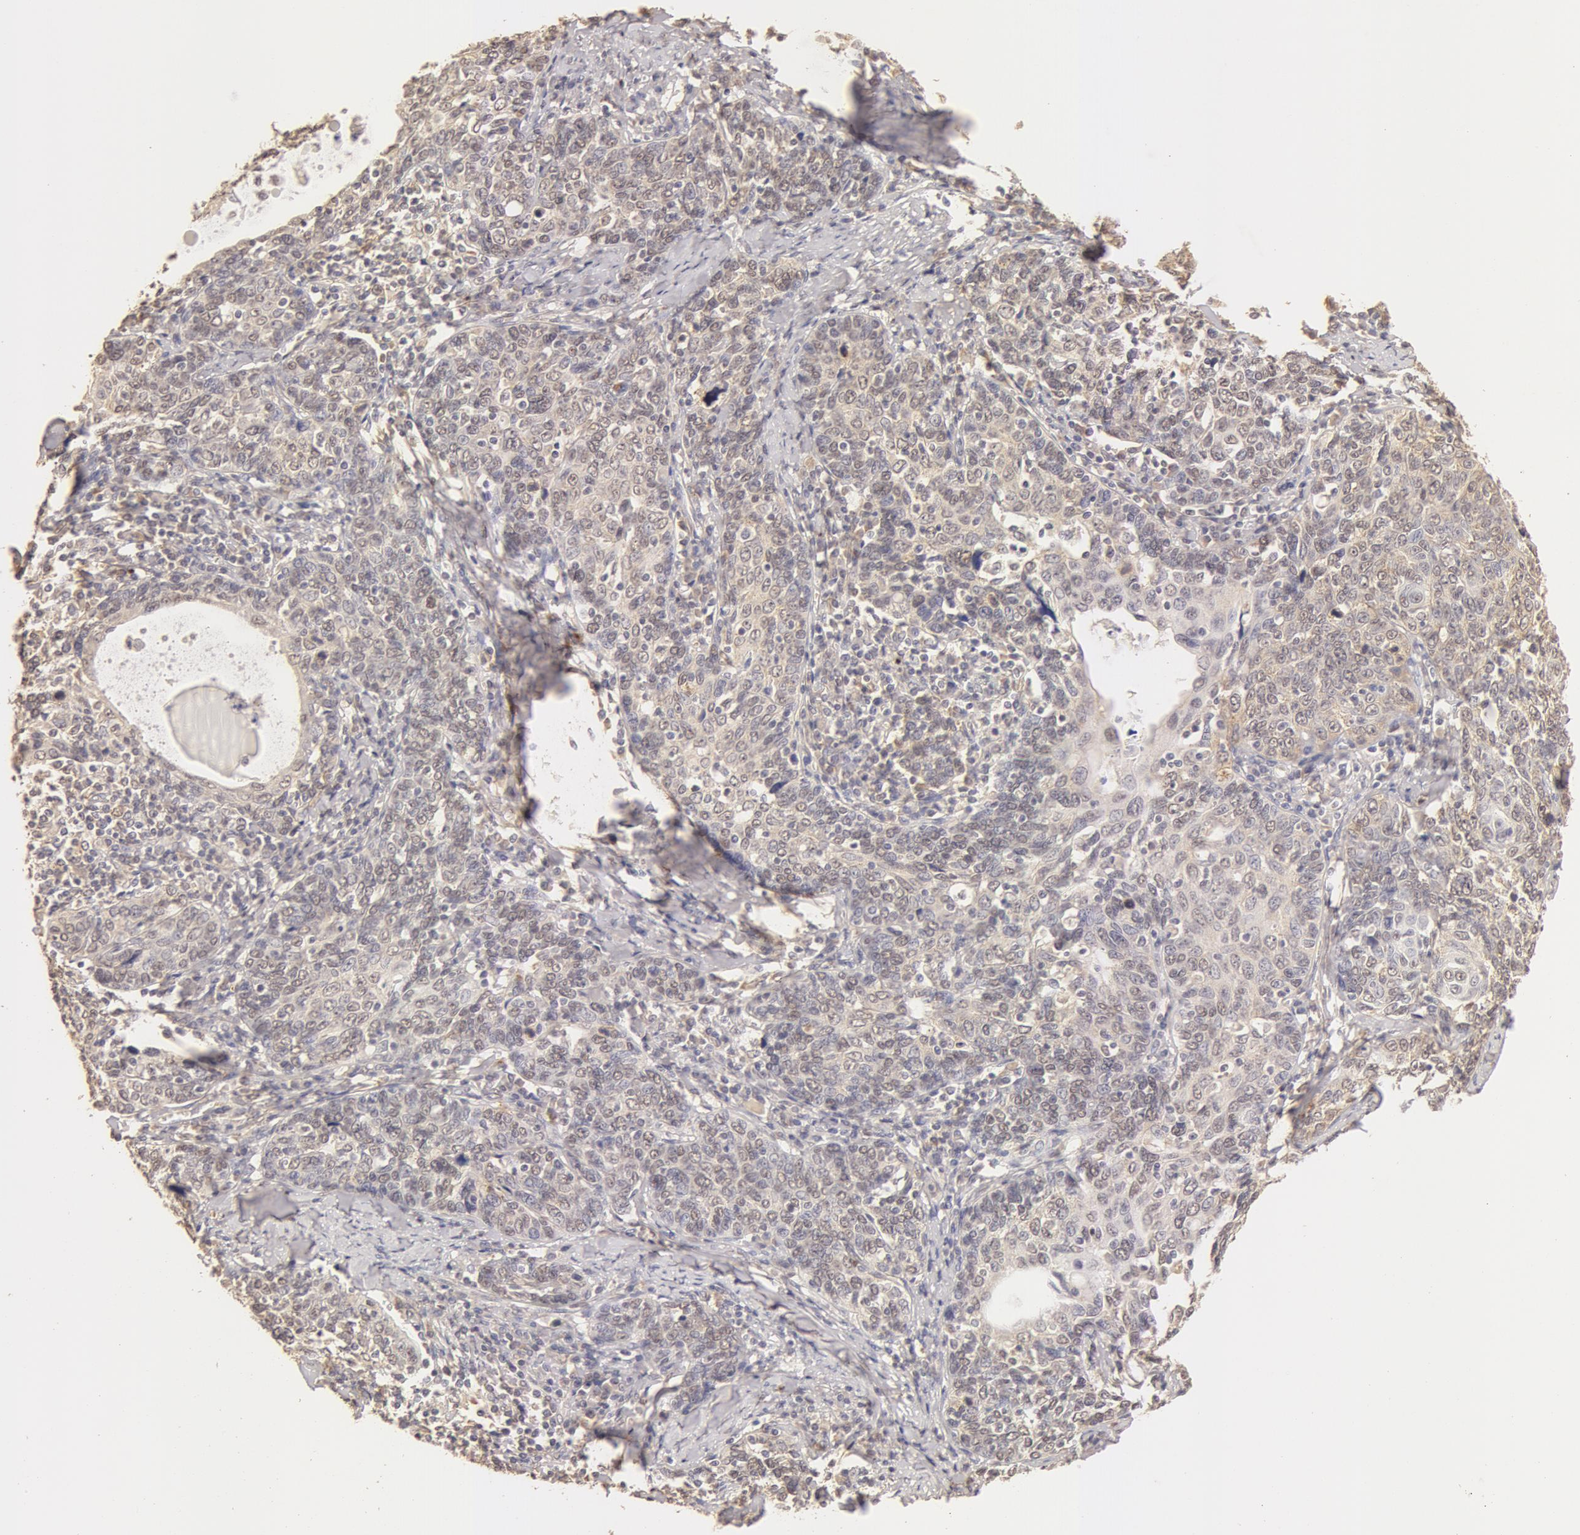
{"staining": {"intensity": "weak", "quantity": "25%-75%", "location": "cytoplasmic/membranous,nuclear"}, "tissue": "cervical cancer", "cell_type": "Tumor cells", "image_type": "cancer", "snomed": [{"axis": "morphology", "description": "Squamous cell carcinoma, NOS"}, {"axis": "topography", "description": "Cervix"}], "caption": "This micrograph displays cervical cancer (squamous cell carcinoma) stained with IHC to label a protein in brown. The cytoplasmic/membranous and nuclear of tumor cells show weak positivity for the protein. Nuclei are counter-stained blue.", "gene": "SNRNP70", "patient": {"sex": "female", "age": 41}}